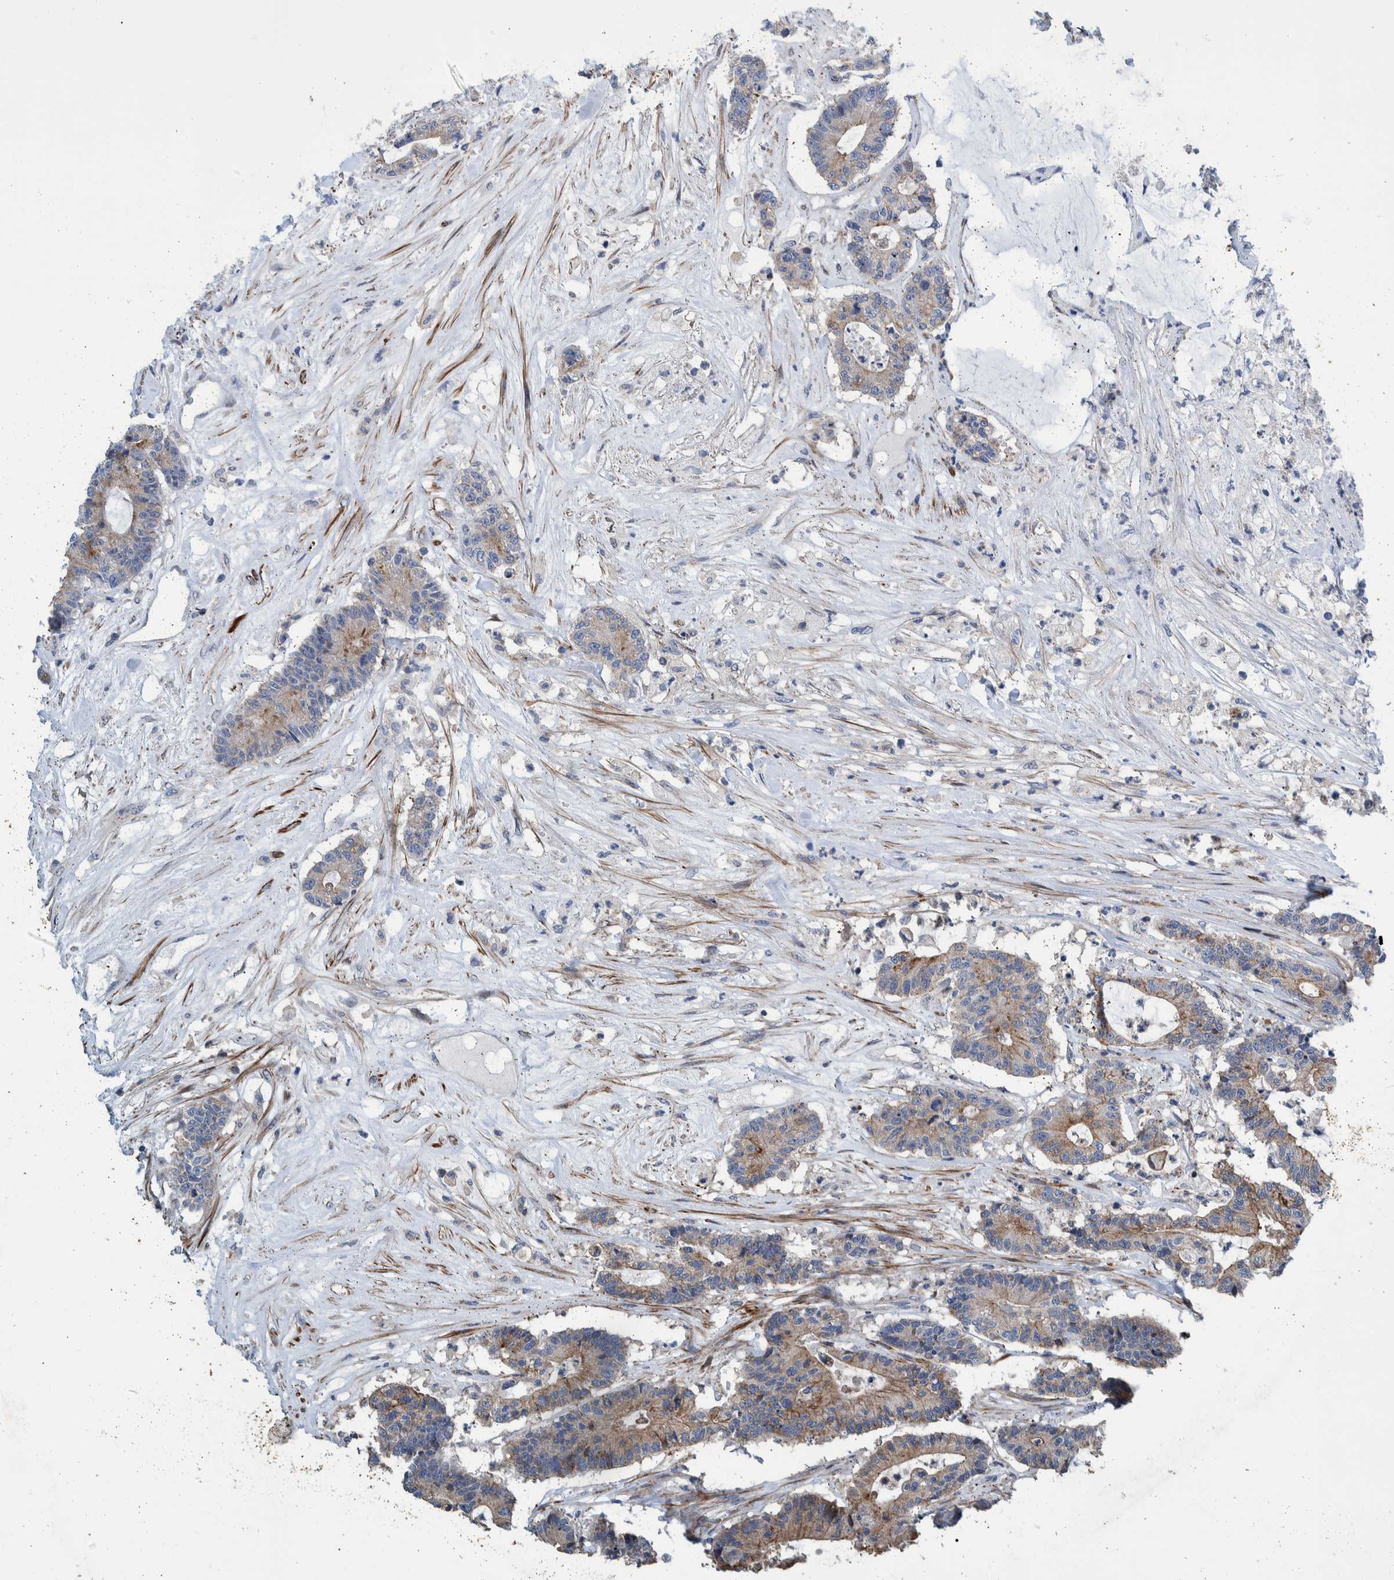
{"staining": {"intensity": "moderate", "quantity": "<25%", "location": "cytoplasmic/membranous"}, "tissue": "colorectal cancer", "cell_type": "Tumor cells", "image_type": "cancer", "snomed": [{"axis": "morphology", "description": "Adenocarcinoma, NOS"}, {"axis": "topography", "description": "Colon"}], "caption": "High-power microscopy captured an IHC image of colorectal cancer (adenocarcinoma), revealing moderate cytoplasmic/membranous positivity in about <25% of tumor cells.", "gene": "MKS1", "patient": {"sex": "female", "age": 84}}